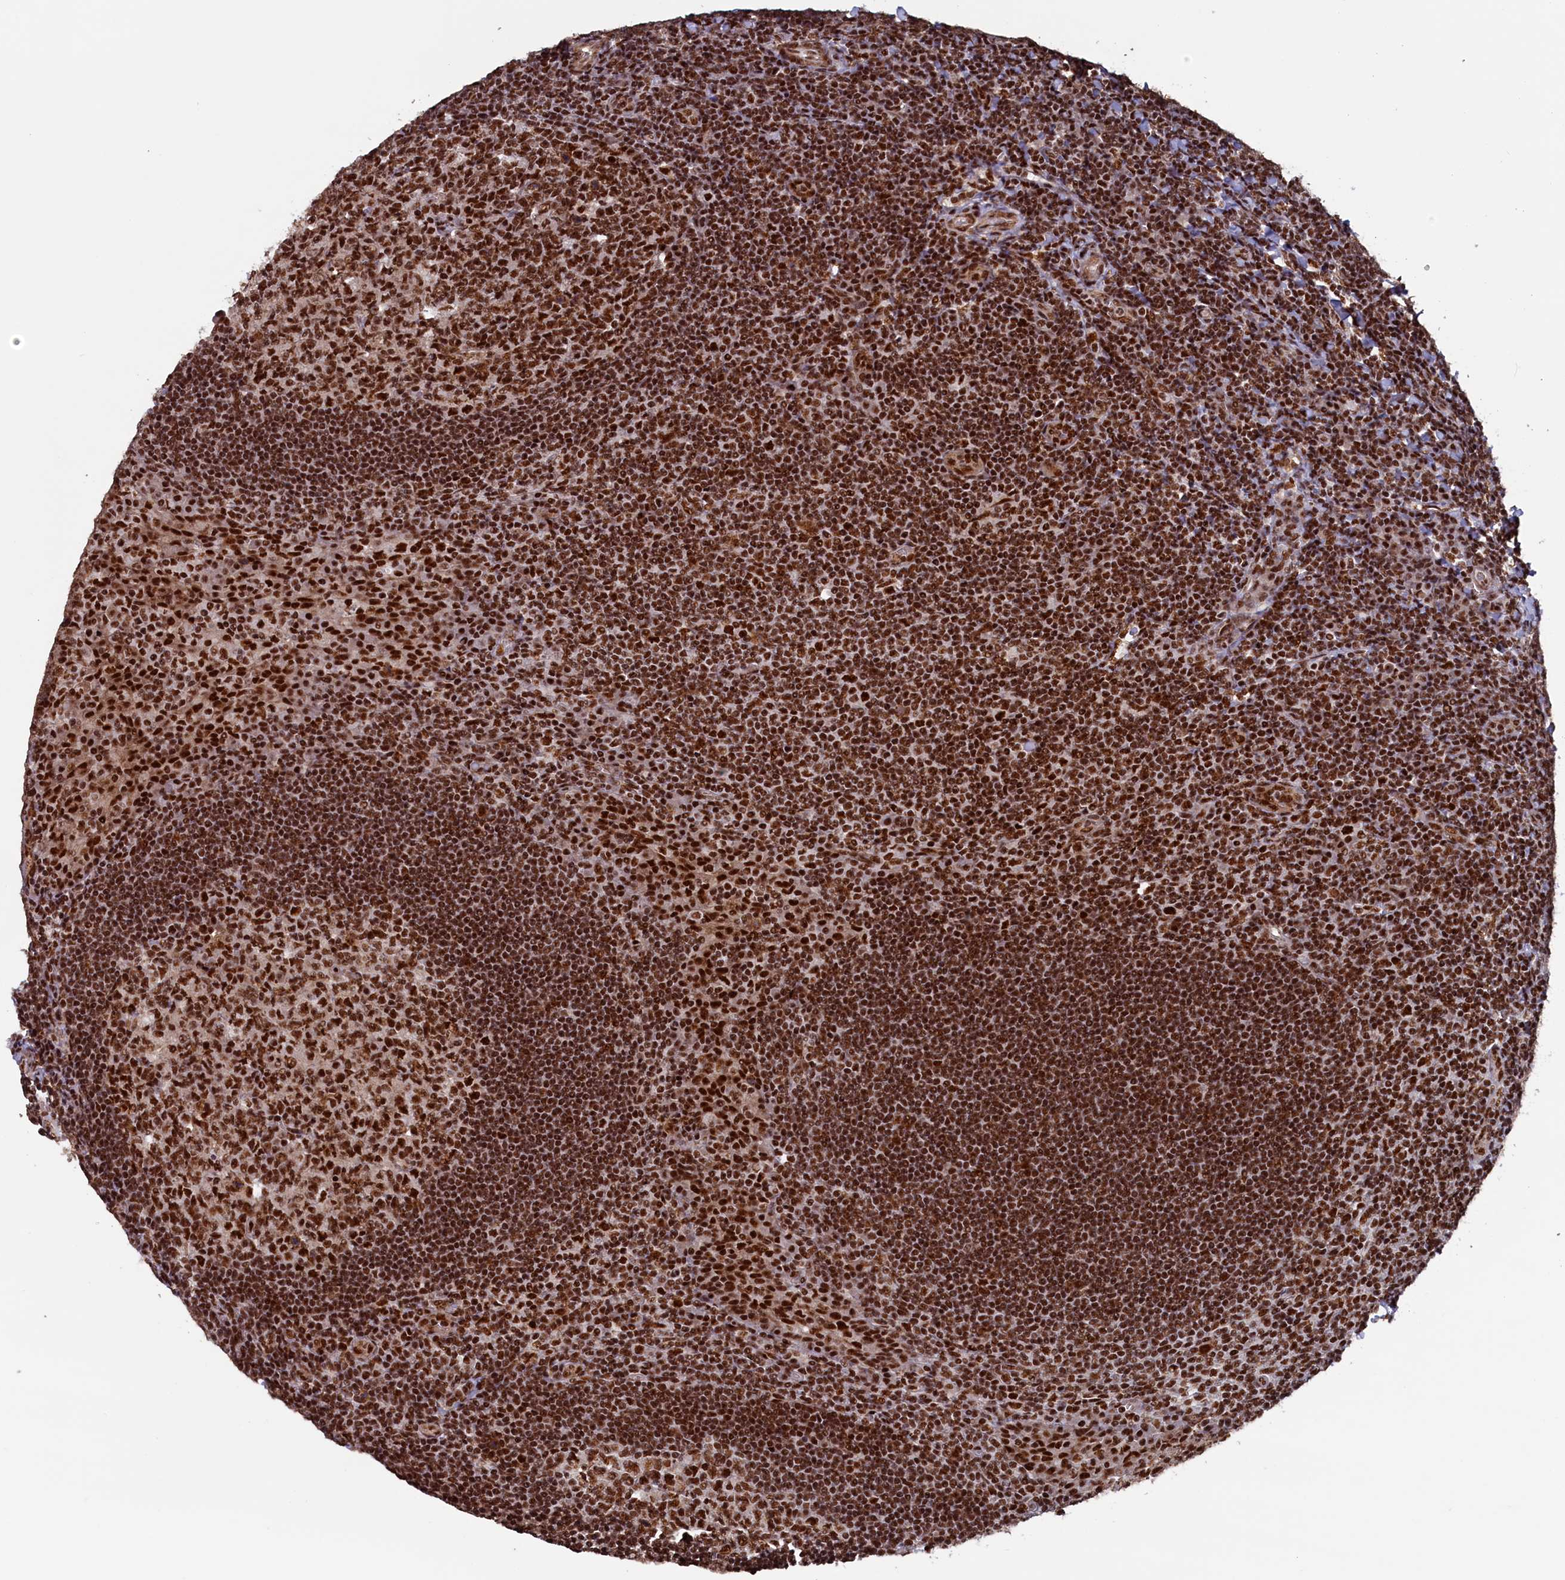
{"staining": {"intensity": "strong", "quantity": ">75%", "location": "nuclear"}, "tissue": "tonsil", "cell_type": "Germinal center cells", "image_type": "normal", "snomed": [{"axis": "morphology", "description": "Normal tissue, NOS"}, {"axis": "topography", "description": "Tonsil"}], "caption": "Protein staining reveals strong nuclear positivity in about >75% of germinal center cells in benign tonsil.", "gene": "ZC3H18", "patient": {"sex": "male", "age": 17}}